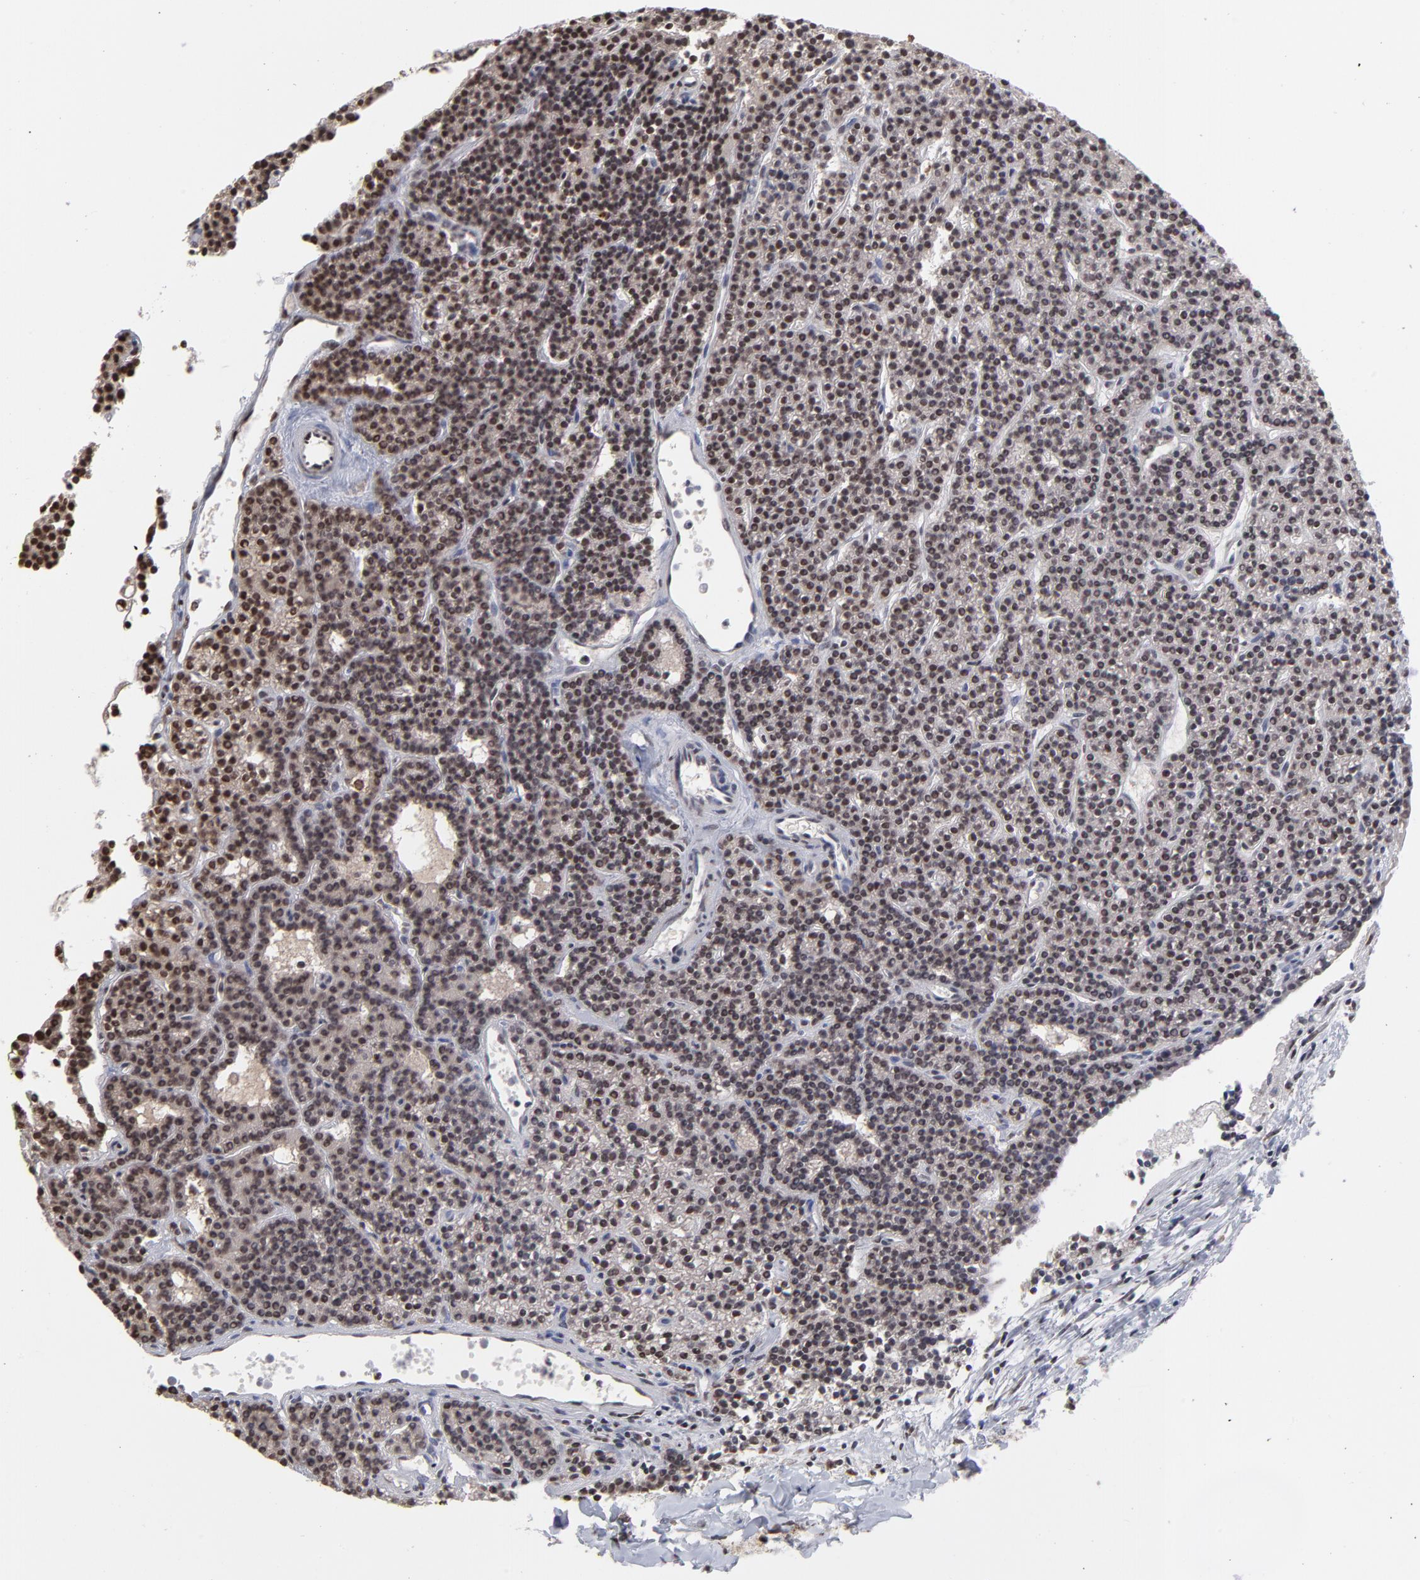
{"staining": {"intensity": "strong", "quantity": ">75%", "location": "cytoplasmic/membranous,nuclear"}, "tissue": "parathyroid gland", "cell_type": "Glandular cells", "image_type": "normal", "snomed": [{"axis": "morphology", "description": "Normal tissue, NOS"}, {"axis": "topography", "description": "Parathyroid gland"}], "caption": "Immunohistochemistry (IHC) image of benign parathyroid gland: human parathyroid gland stained using IHC shows high levels of strong protein expression localized specifically in the cytoplasmic/membranous,nuclear of glandular cells, appearing as a cytoplasmic/membranous,nuclear brown color.", "gene": "ZNF3", "patient": {"sex": "female", "age": 45}}